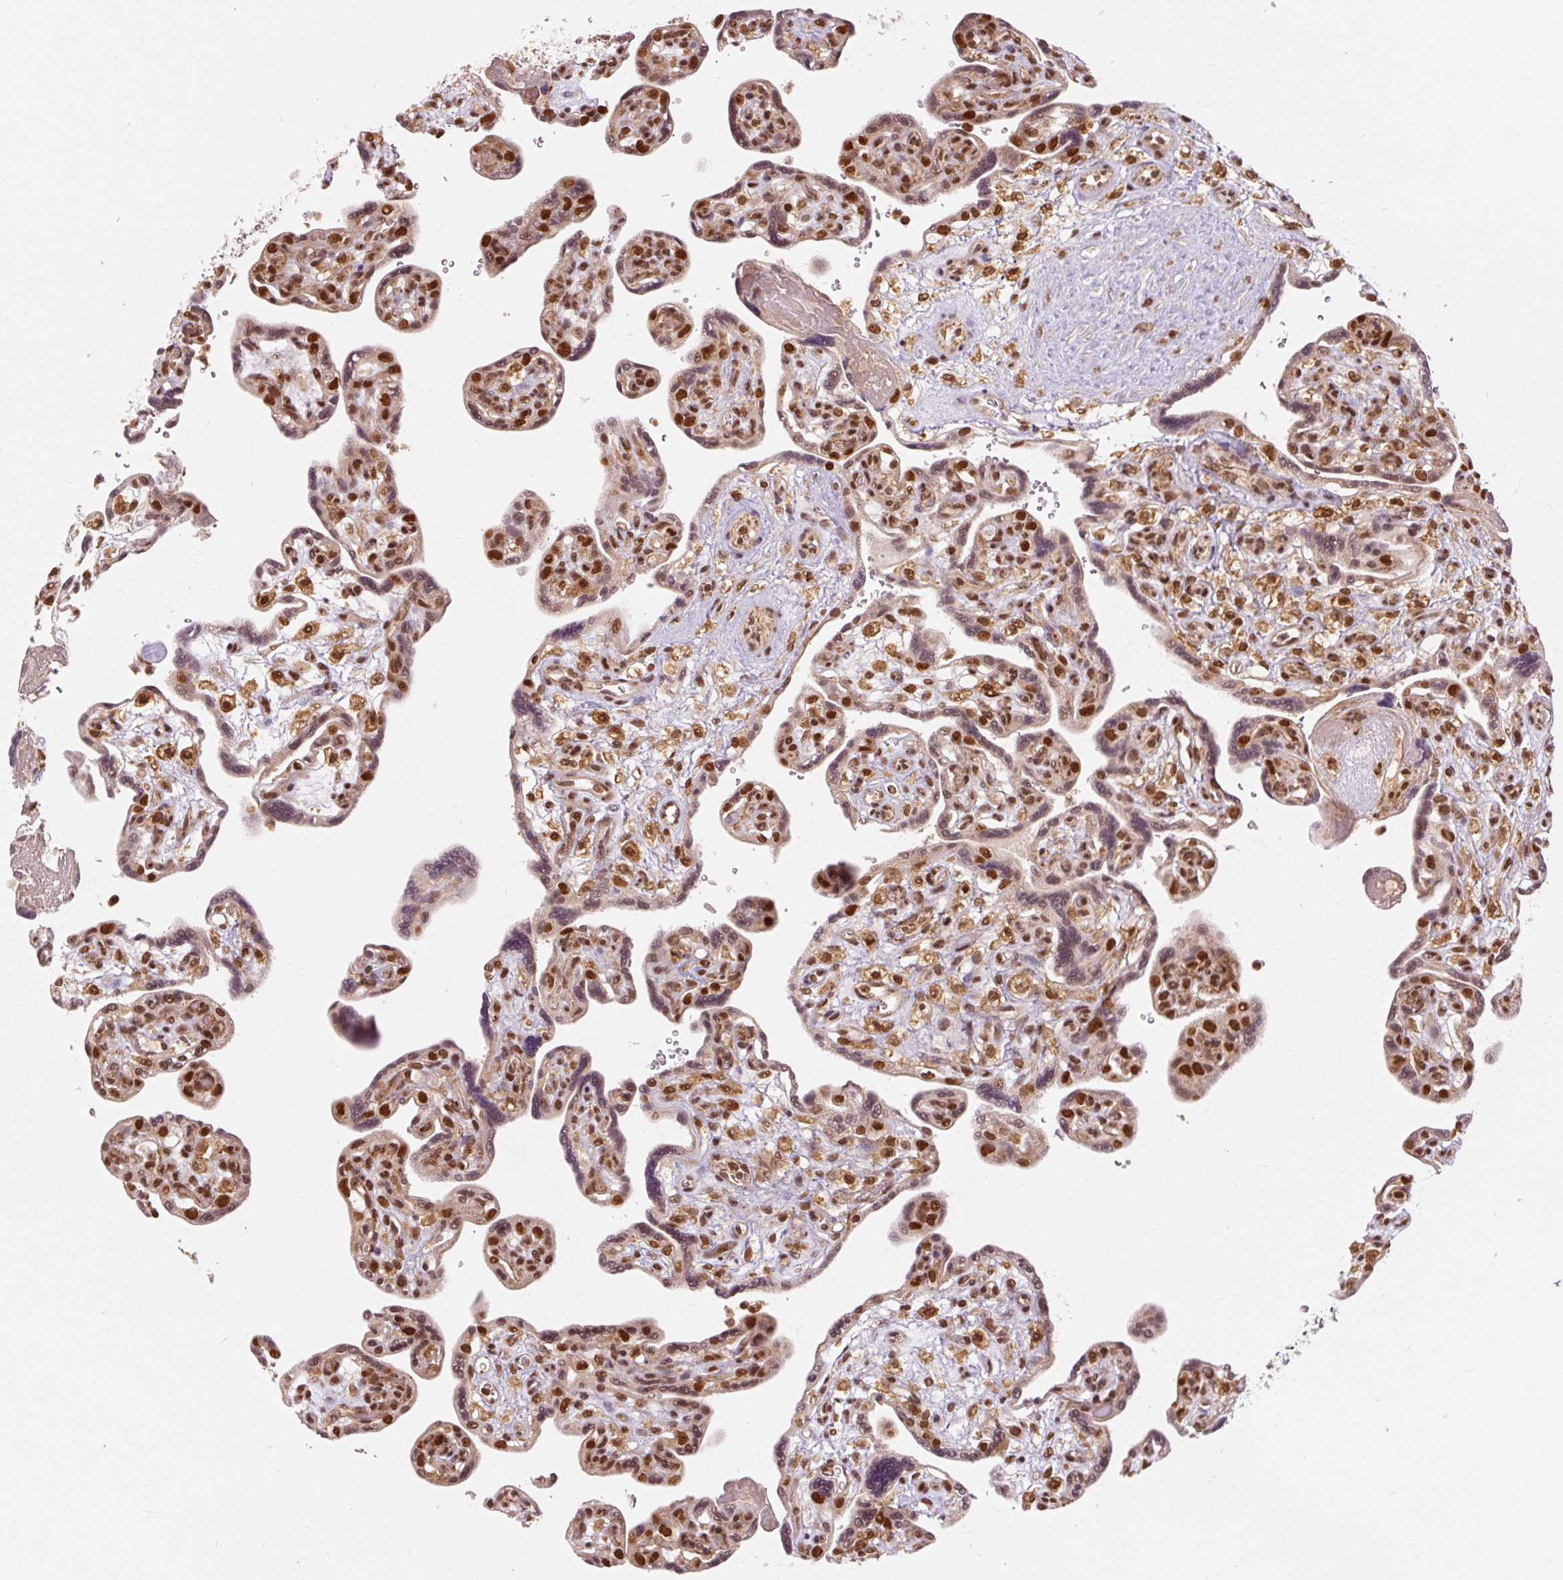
{"staining": {"intensity": "moderate", "quantity": "25%-75%", "location": "nuclear"}, "tissue": "placenta", "cell_type": "Trophoblastic cells", "image_type": "normal", "snomed": [{"axis": "morphology", "description": "Normal tissue, NOS"}, {"axis": "topography", "description": "Placenta"}], "caption": "A high-resolution histopathology image shows immunohistochemistry (IHC) staining of benign placenta, which displays moderate nuclear expression in about 25%-75% of trophoblastic cells. Using DAB (3,3'-diaminobenzidine) (brown) and hematoxylin (blue) stains, captured at high magnification using brightfield microscopy.", "gene": "CSTF1", "patient": {"sex": "female", "age": 39}}